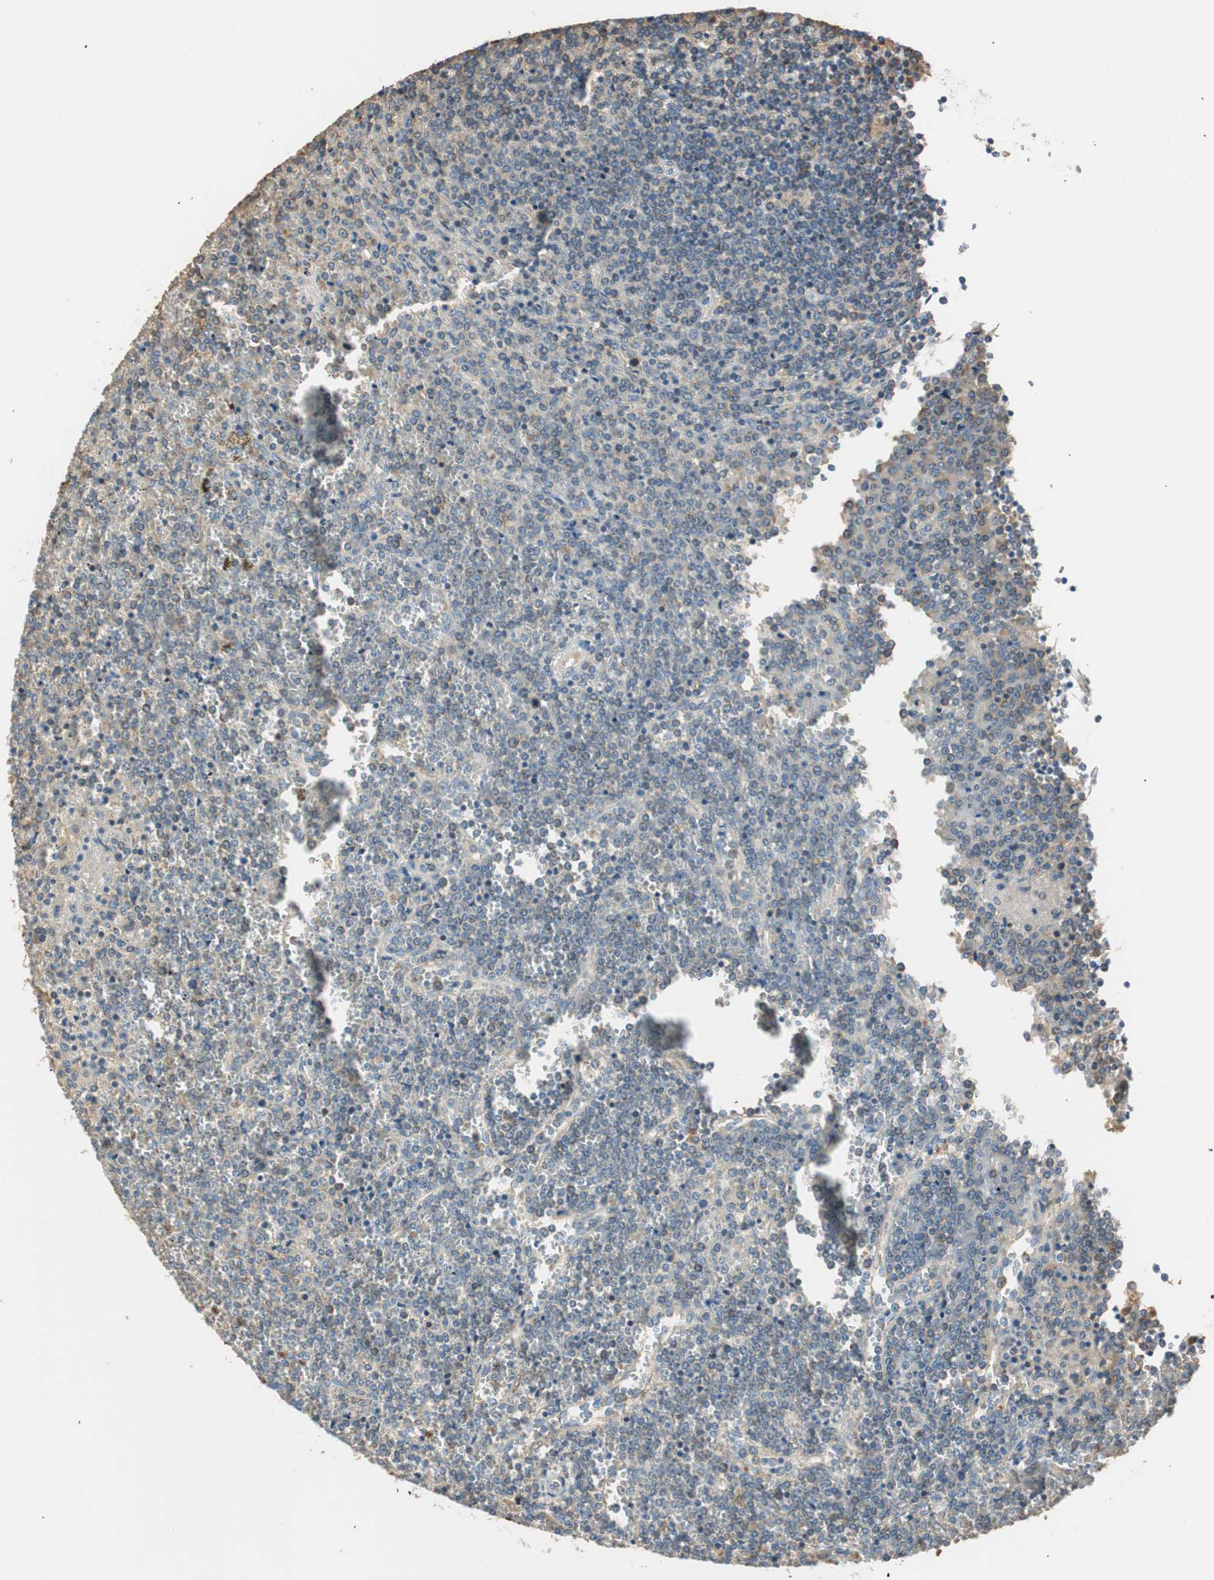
{"staining": {"intensity": "negative", "quantity": "none", "location": "none"}, "tissue": "lymphoma", "cell_type": "Tumor cells", "image_type": "cancer", "snomed": [{"axis": "morphology", "description": "Malignant lymphoma, non-Hodgkin's type, Low grade"}, {"axis": "topography", "description": "Spleen"}], "caption": "A photomicrograph of human lymphoma is negative for staining in tumor cells.", "gene": "RORB", "patient": {"sex": "female", "age": 19}}